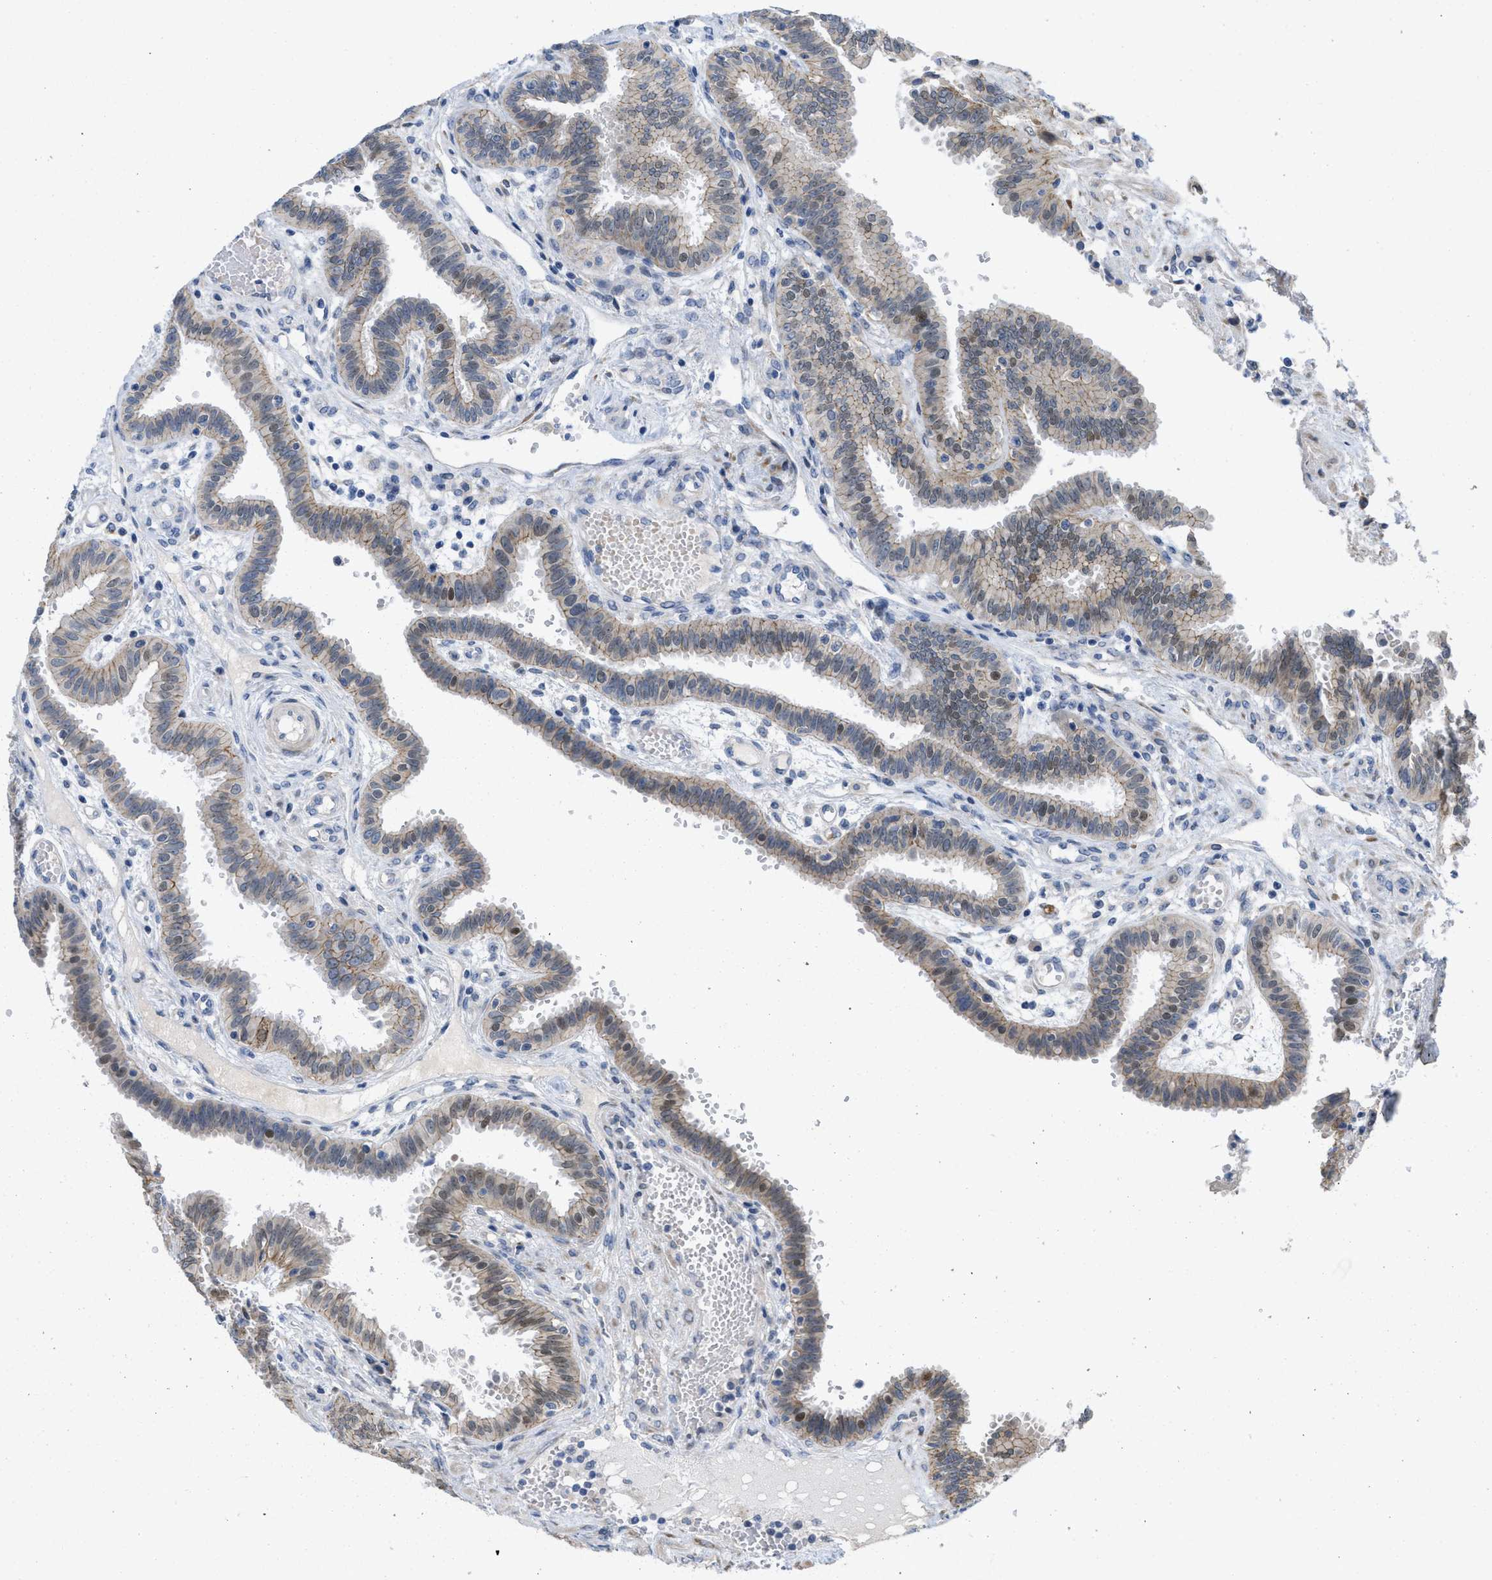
{"staining": {"intensity": "weak", "quantity": "25%-75%", "location": "cytoplasmic/membranous,nuclear"}, "tissue": "fallopian tube", "cell_type": "Glandular cells", "image_type": "normal", "snomed": [{"axis": "morphology", "description": "Normal tissue, NOS"}, {"axis": "topography", "description": "Fallopian tube"}, {"axis": "topography", "description": "Placenta"}], "caption": "Immunohistochemical staining of unremarkable fallopian tube reveals 25%-75% levels of weak cytoplasmic/membranous,nuclear protein positivity in about 25%-75% of glandular cells.", "gene": "CDPF1", "patient": {"sex": "female", "age": 32}}